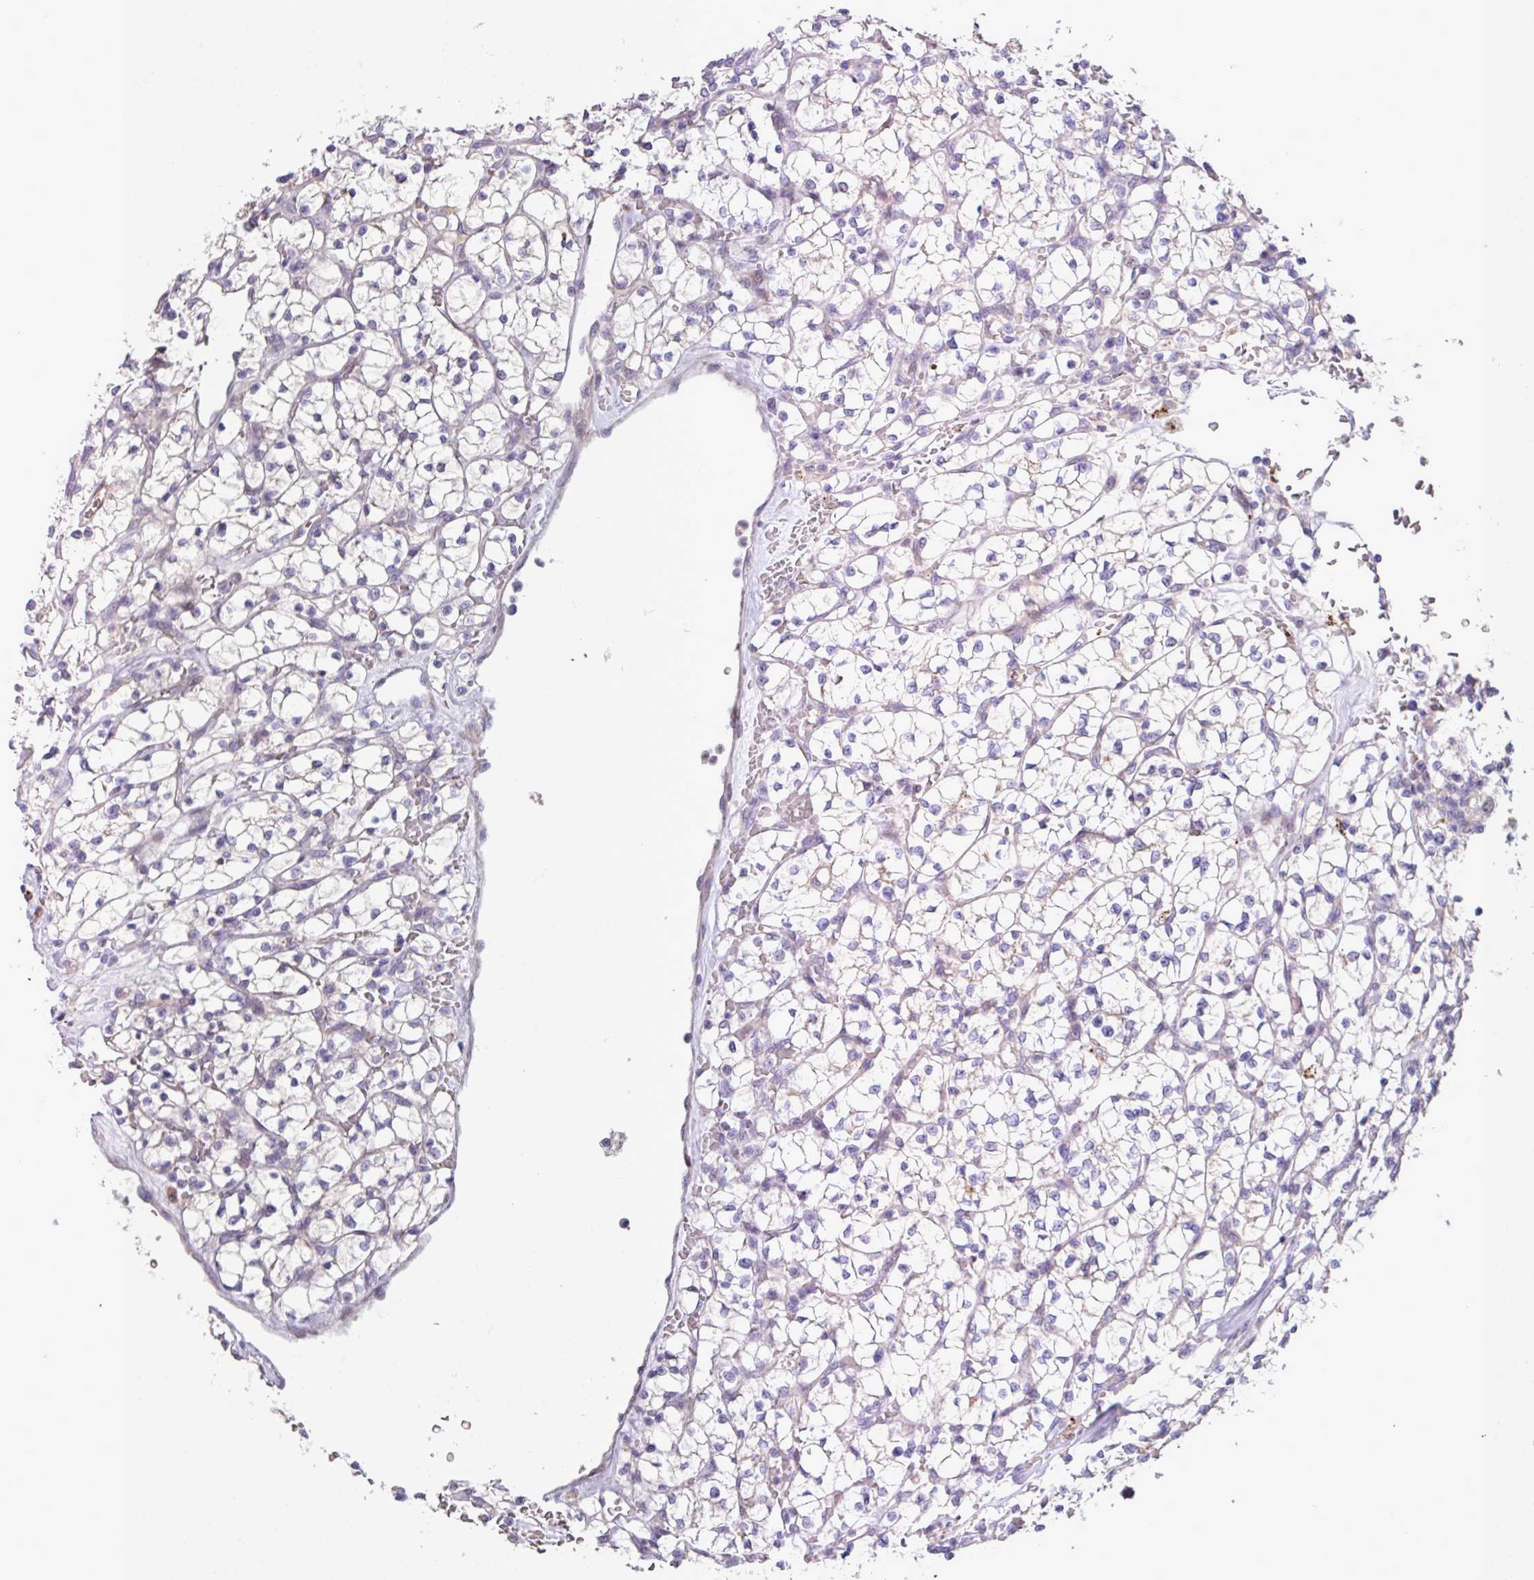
{"staining": {"intensity": "negative", "quantity": "none", "location": "none"}, "tissue": "renal cancer", "cell_type": "Tumor cells", "image_type": "cancer", "snomed": [{"axis": "morphology", "description": "Adenocarcinoma, NOS"}, {"axis": "topography", "description": "Kidney"}], "caption": "Tumor cells are negative for protein expression in human renal adenocarcinoma.", "gene": "IQCJ", "patient": {"sex": "female", "age": 64}}